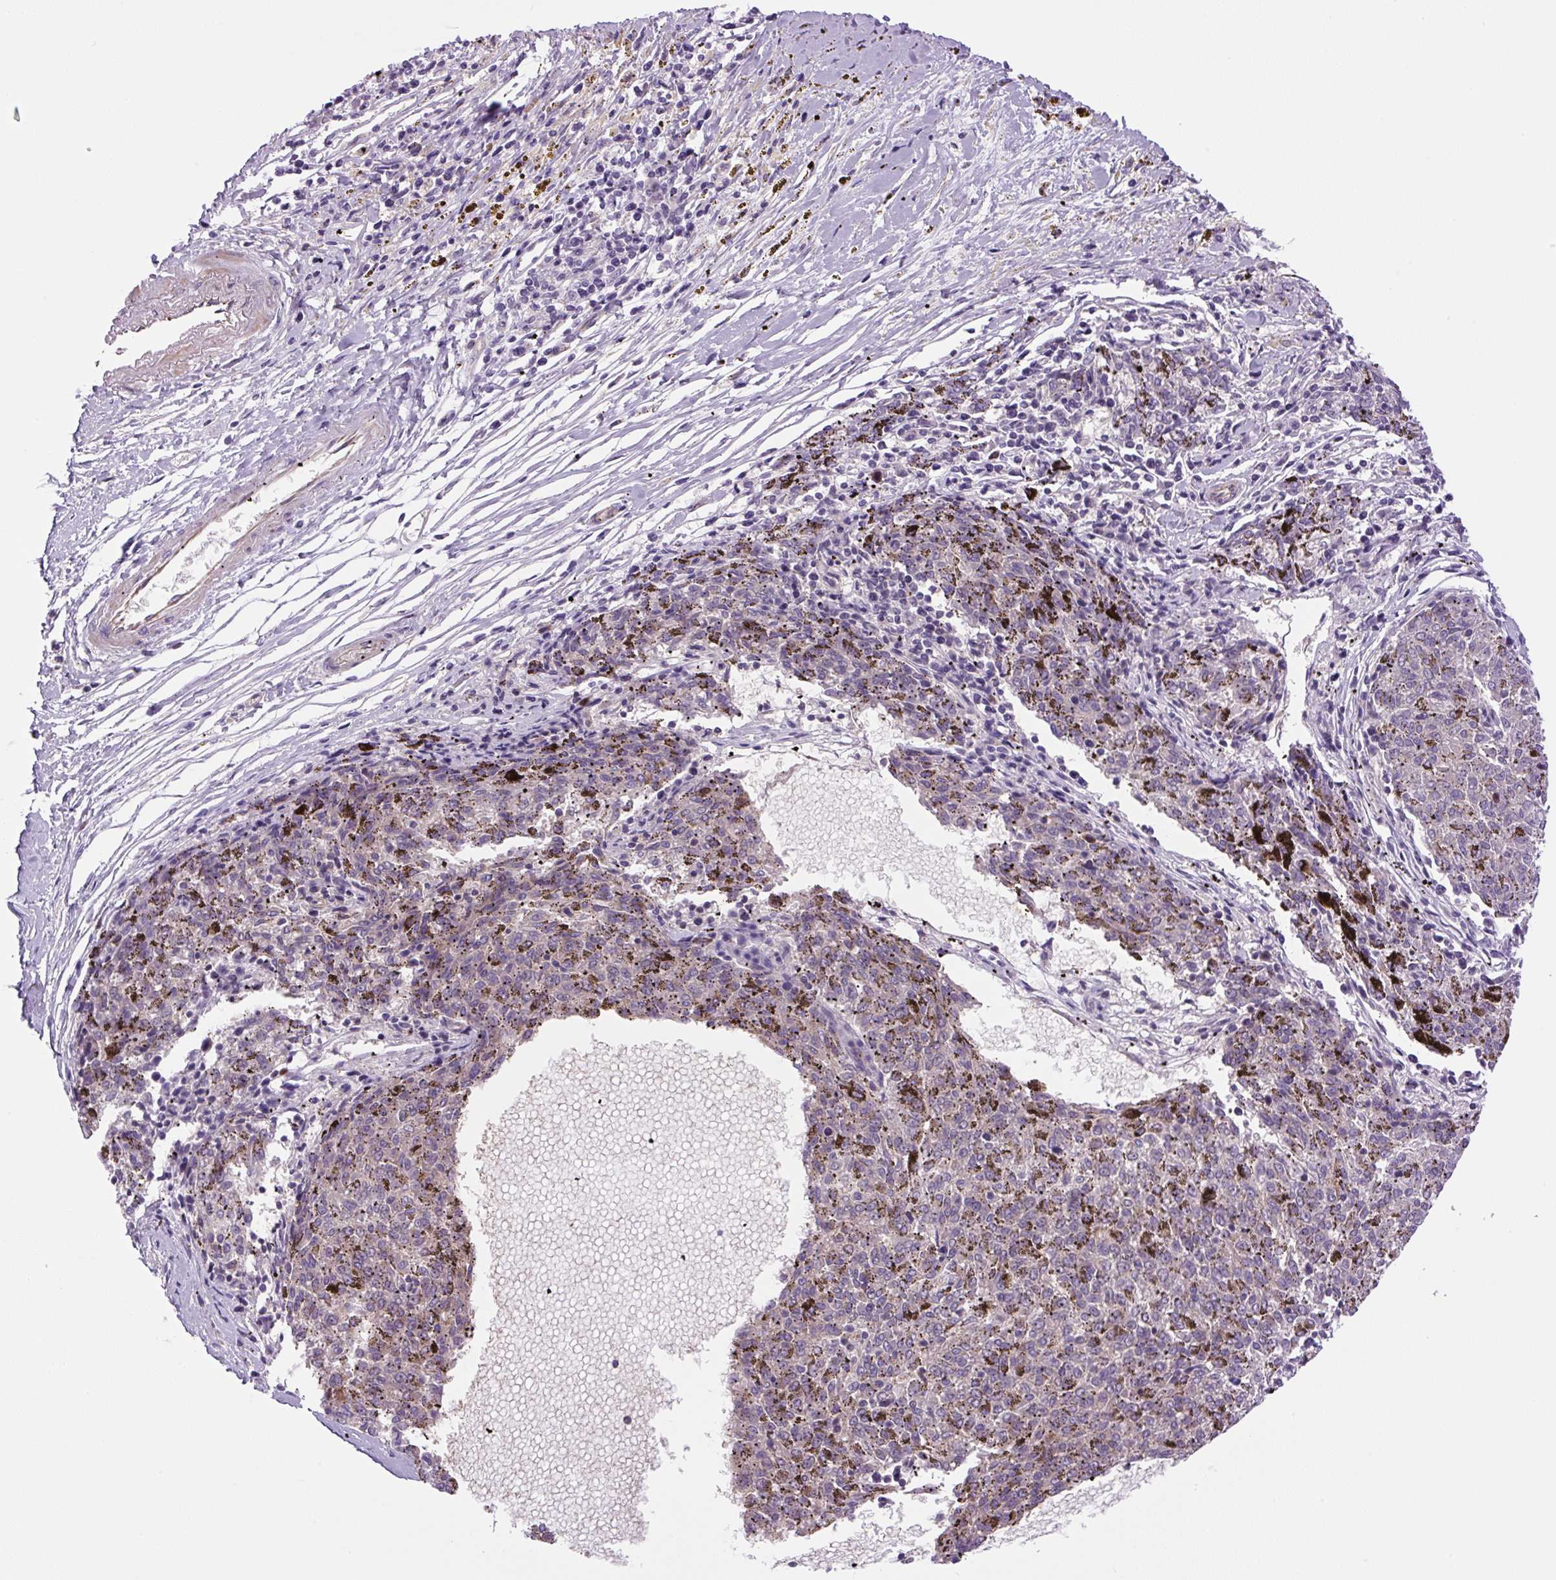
{"staining": {"intensity": "negative", "quantity": "none", "location": "none"}, "tissue": "melanoma", "cell_type": "Tumor cells", "image_type": "cancer", "snomed": [{"axis": "morphology", "description": "Malignant melanoma, NOS"}, {"axis": "topography", "description": "Skin"}], "caption": "DAB immunohistochemical staining of human malignant melanoma shows no significant expression in tumor cells.", "gene": "KIFC1", "patient": {"sex": "female", "age": 72}}